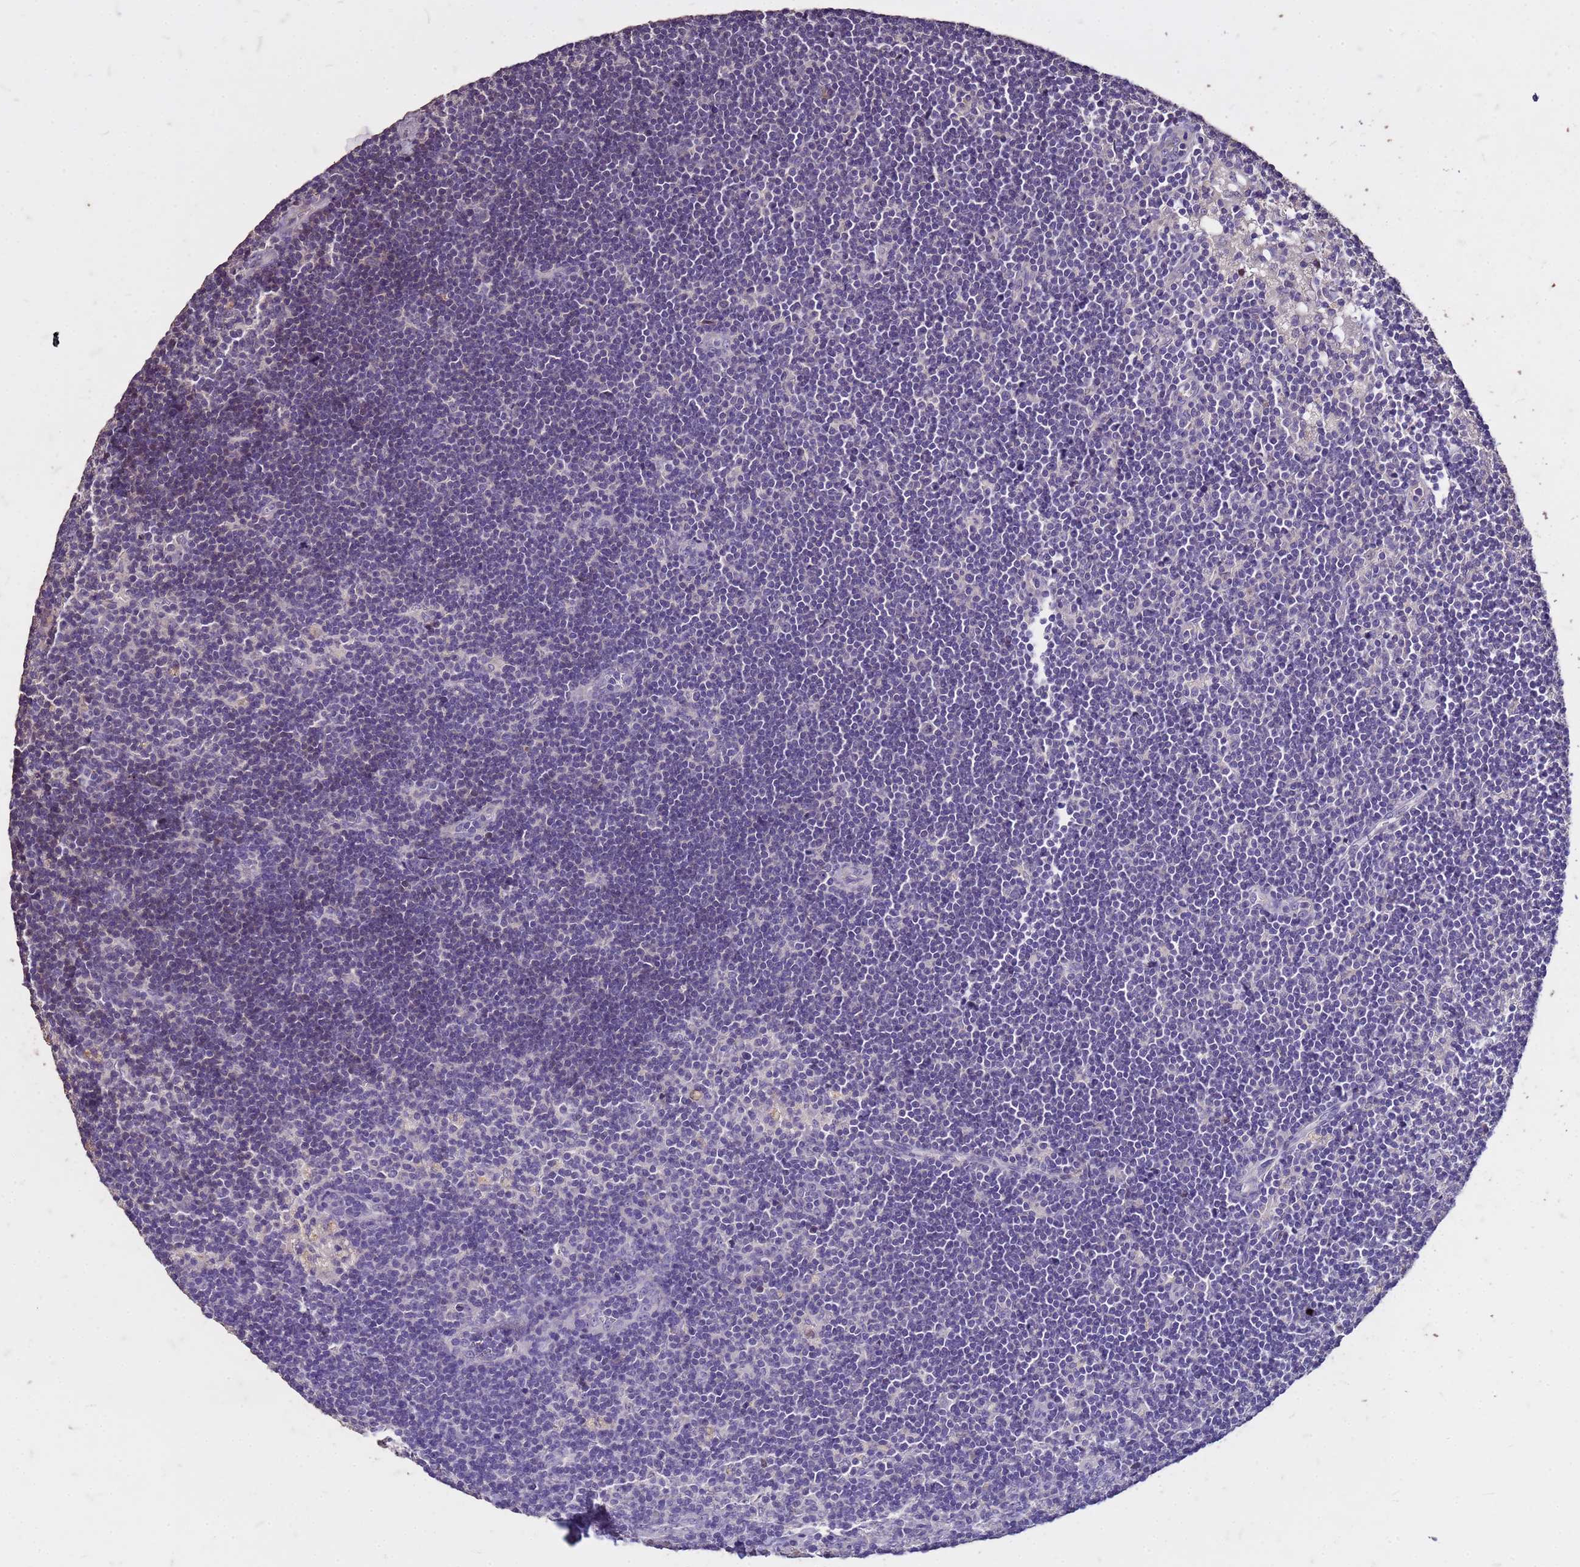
{"staining": {"intensity": "negative", "quantity": "none", "location": "none"}, "tissue": "lymph node", "cell_type": "Germinal center cells", "image_type": "normal", "snomed": [{"axis": "morphology", "description": "Normal tissue, NOS"}, {"axis": "topography", "description": "Lymph node"}], "caption": "An image of lymph node stained for a protein exhibits no brown staining in germinal center cells. (Brightfield microscopy of DAB (3,3'-diaminobenzidine) IHC at high magnification).", "gene": "FAM184B", "patient": {"sex": "male", "age": 24}}